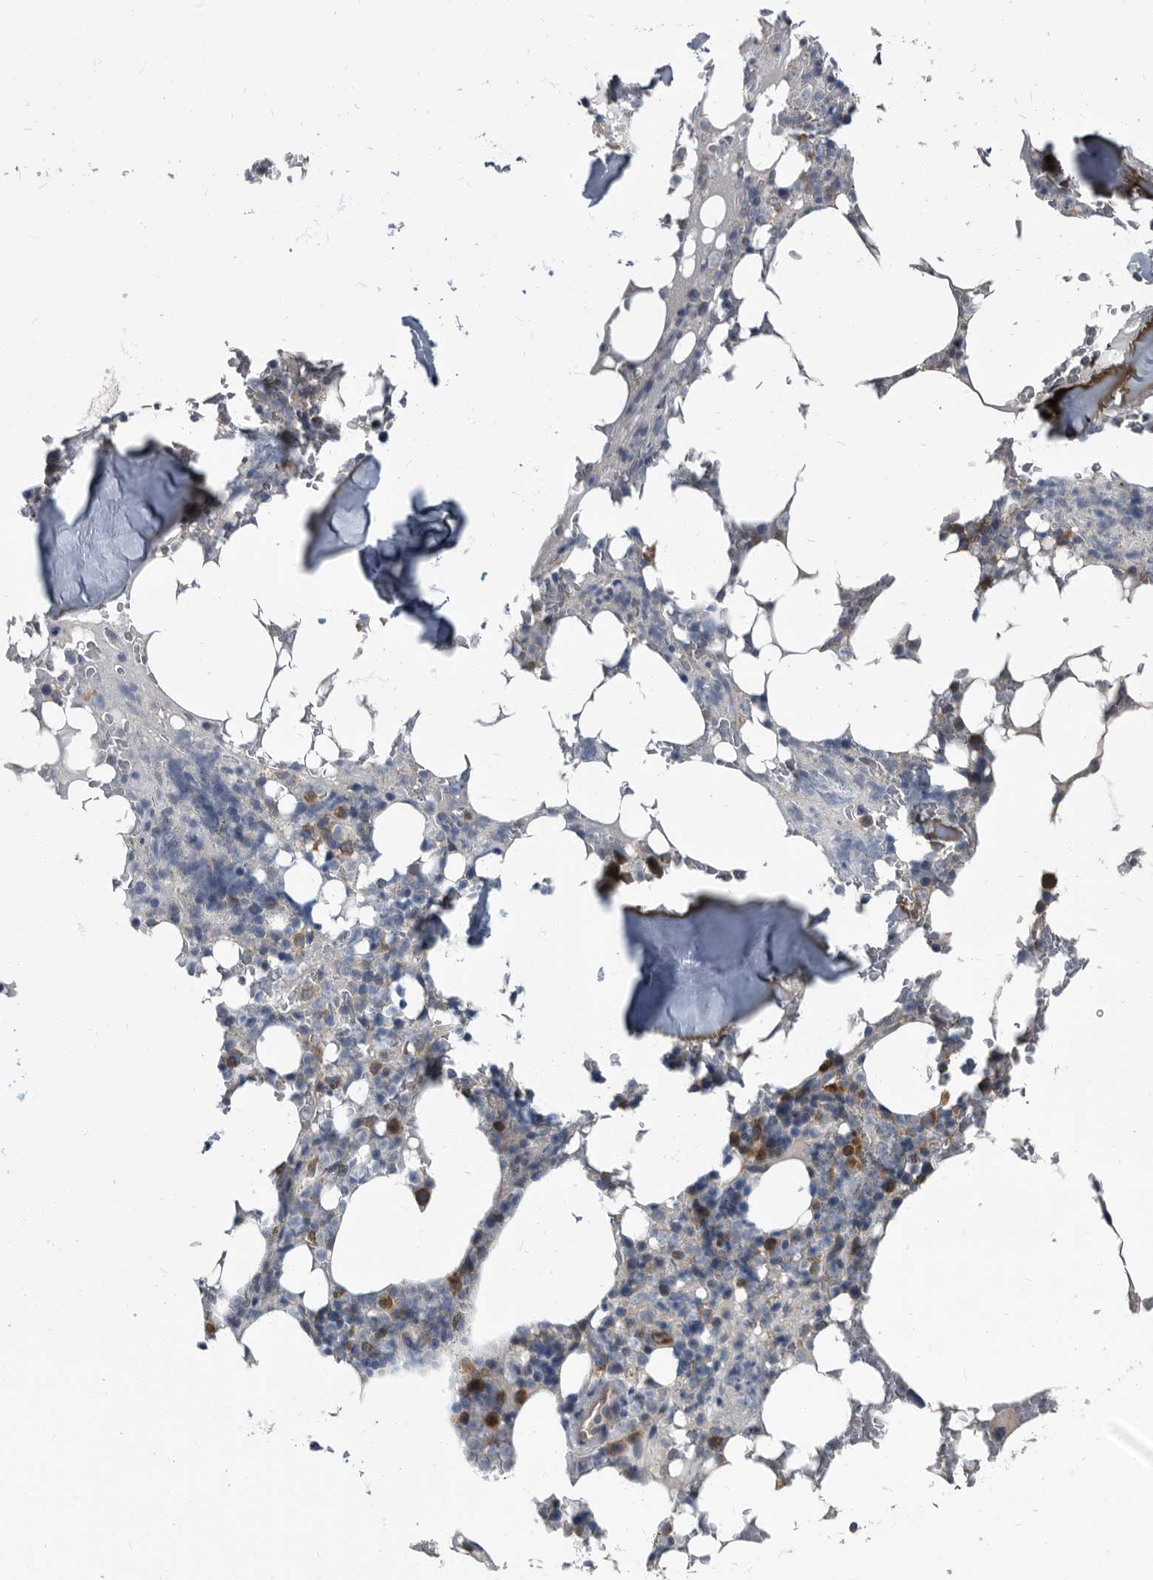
{"staining": {"intensity": "moderate", "quantity": "<25%", "location": "cytoplasmic/membranous"}, "tissue": "bone marrow", "cell_type": "Hematopoietic cells", "image_type": "normal", "snomed": [{"axis": "morphology", "description": "Normal tissue, NOS"}, {"axis": "topography", "description": "Bone marrow"}], "caption": "Moderate cytoplasmic/membranous protein staining is identified in about <25% of hematopoietic cells in bone marrow.", "gene": "CDV3", "patient": {"sex": "male", "age": 58}}